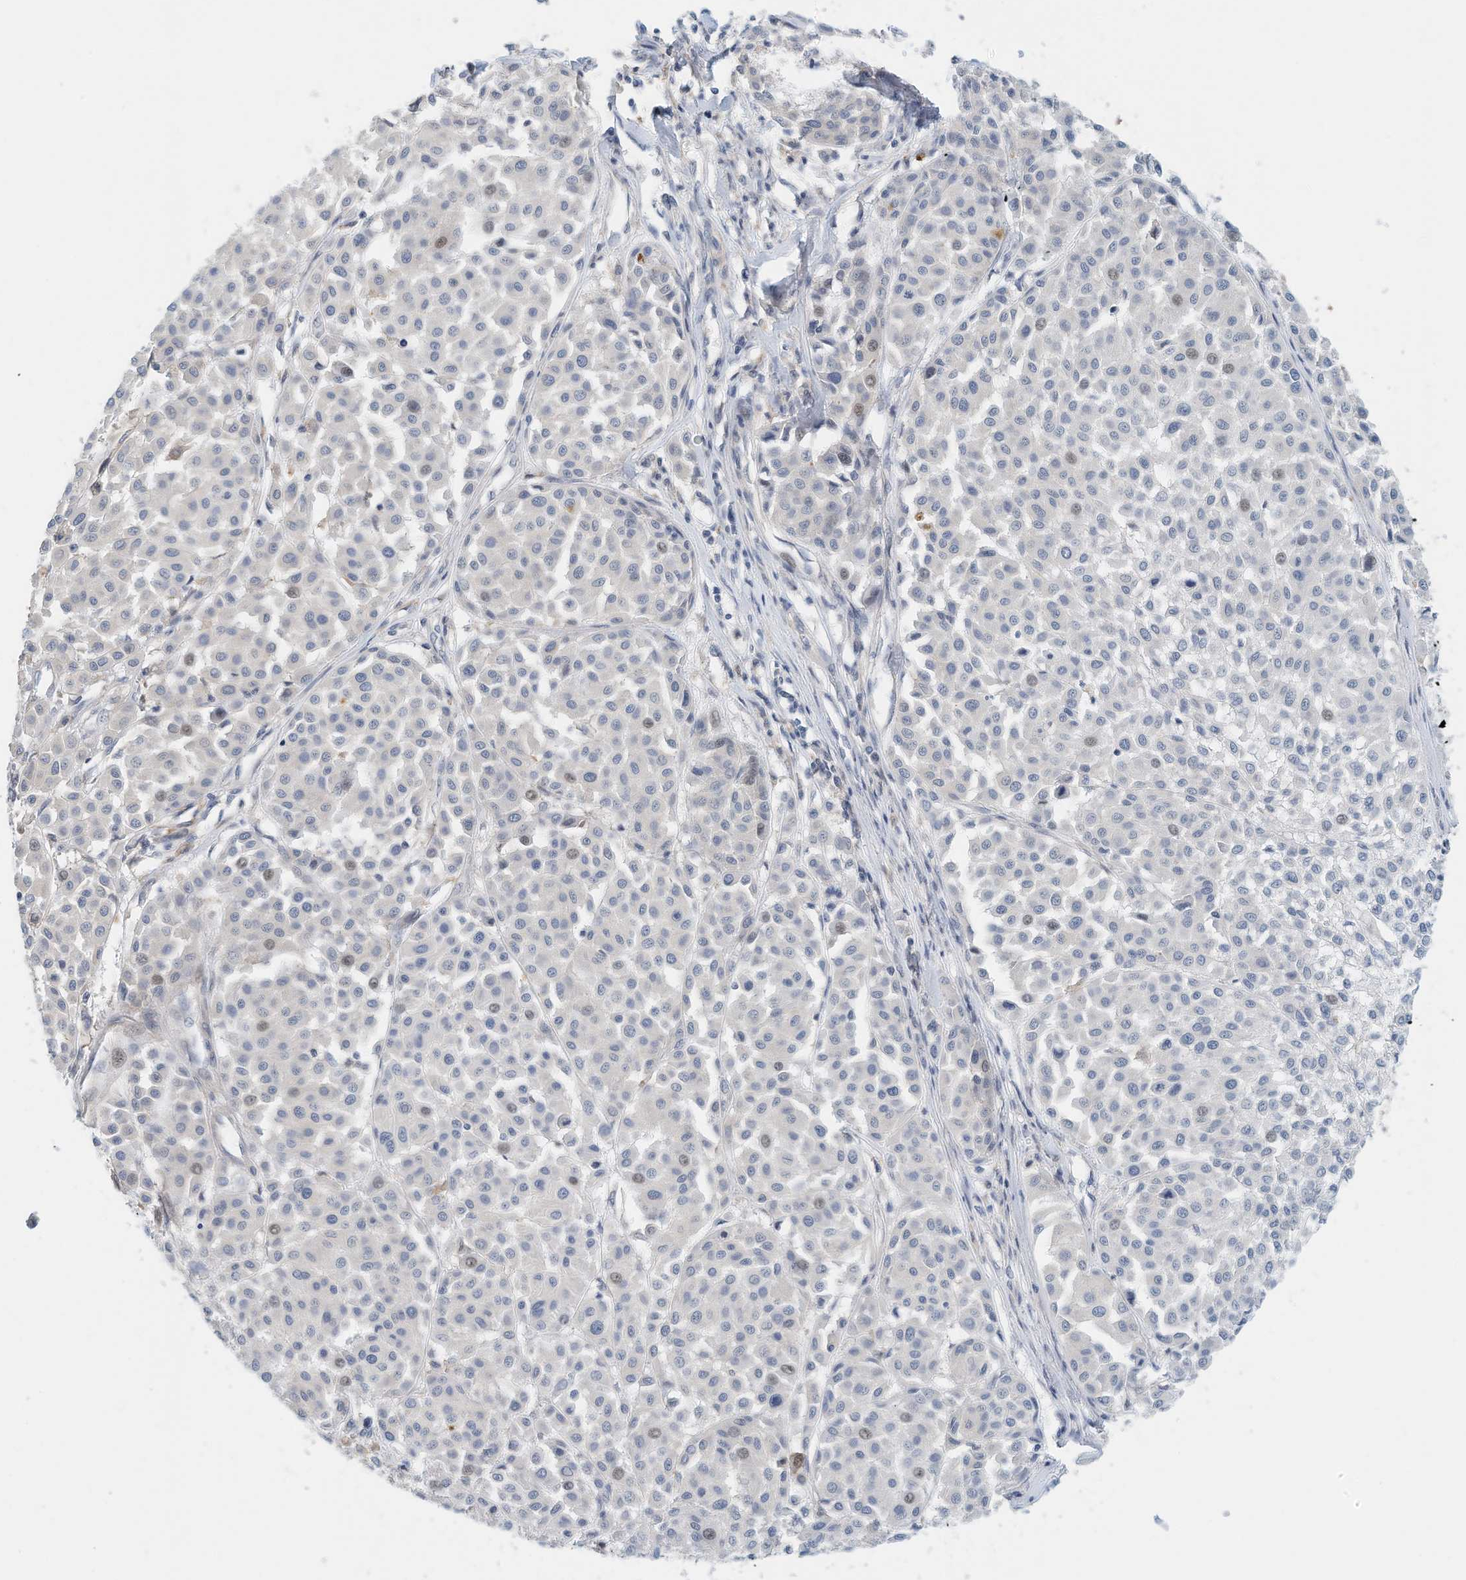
{"staining": {"intensity": "weak", "quantity": "<25%", "location": "nuclear"}, "tissue": "melanoma", "cell_type": "Tumor cells", "image_type": "cancer", "snomed": [{"axis": "morphology", "description": "Malignant melanoma, Metastatic site"}, {"axis": "topography", "description": "Soft tissue"}], "caption": "Immunohistochemistry (IHC) image of neoplastic tissue: malignant melanoma (metastatic site) stained with DAB (3,3'-diaminobenzidine) displays no significant protein staining in tumor cells. The staining is performed using DAB brown chromogen with nuclei counter-stained in using hematoxylin.", "gene": "MICAL1", "patient": {"sex": "male", "age": 41}}